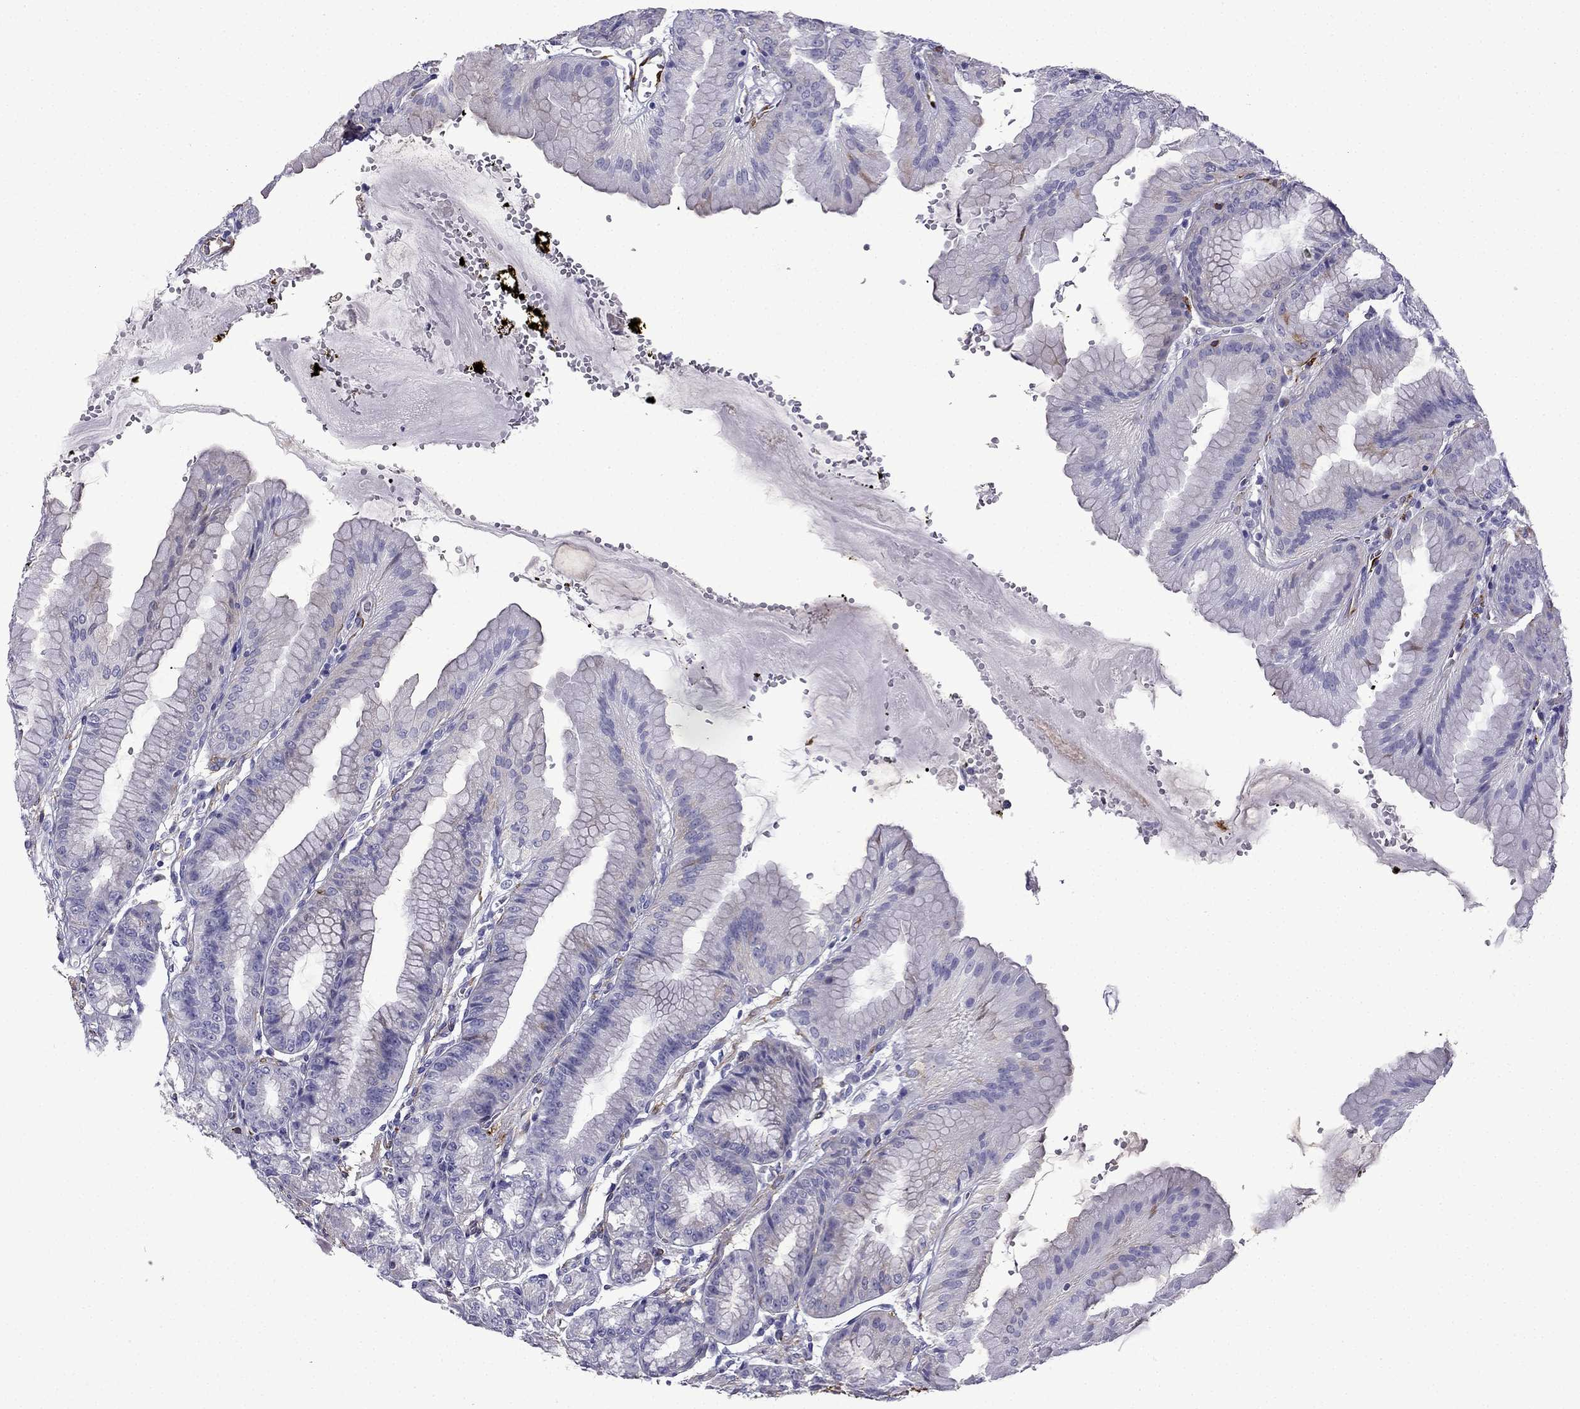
{"staining": {"intensity": "moderate", "quantity": "<25%", "location": "cytoplasmic/membranous"}, "tissue": "stomach", "cell_type": "Glandular cells", "image_type": "normal", "snomed": [{"axis": "morphology", "description": "Normal tissue, NOS"}, {"axis": "topography", "description": "Stomach, lower"}], "caption": "Unremarkable stomach exhibits moderate cytoplasmic/membranous staining in approximately <25% of glandular cells, visualized by immunohistochemistry.", "gene": "MAP4", "patient": {"sex": "male", "age": 71}}